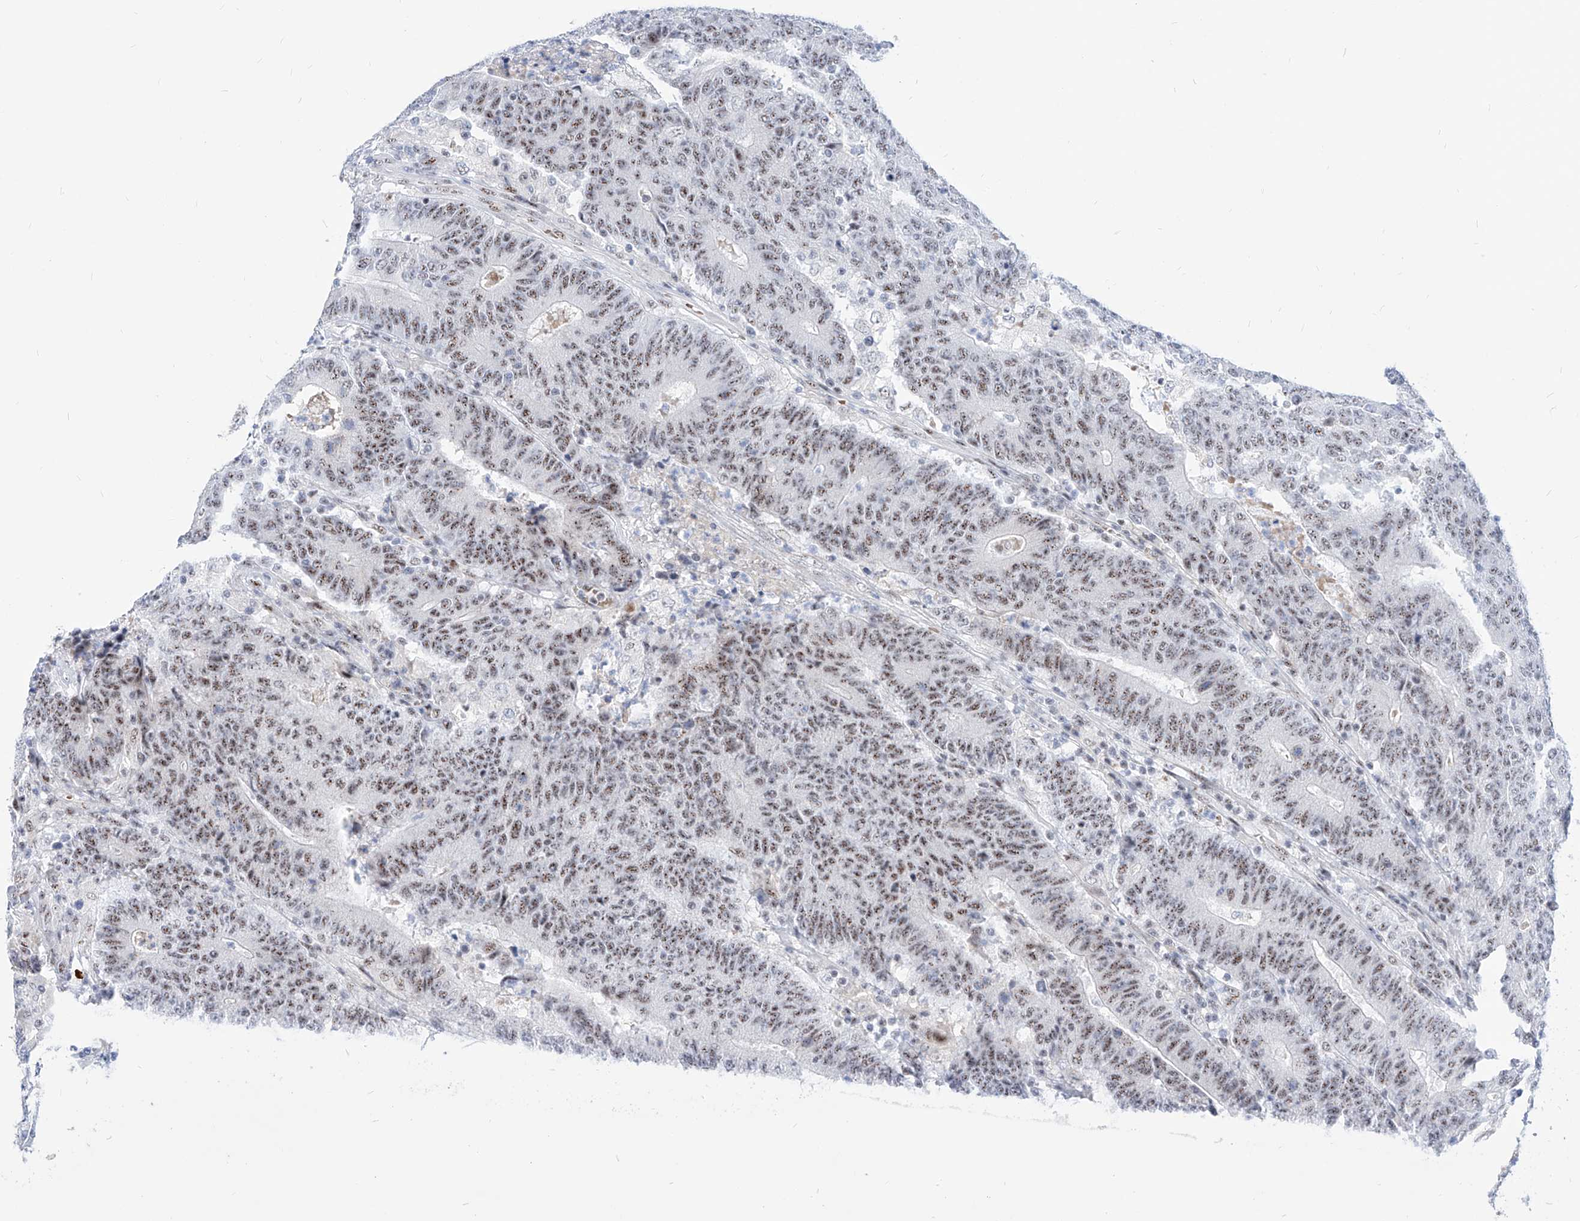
{"staining": {"intensity": "moderate", "quantity": ">75%", "location": "nuclear"}, "tissue": "colorectal cancer", "cell_type": "Tumor cells", "image_type": "cancer", "snomed": [{"axis": "morphology", "description": "Normal tissue, NOS"}, {"axis": "morphology", "description": "Adenocarcinoma, NOS"}, {"axis": "topography", "description": "Colon"}], "caption": "The immunohistochemical stain highlights moderate nuclear staining in tumor cells of colorectal cancer tissue.", "gene": "ZFP42", "patient": {"sex": "female", "age": 75}}